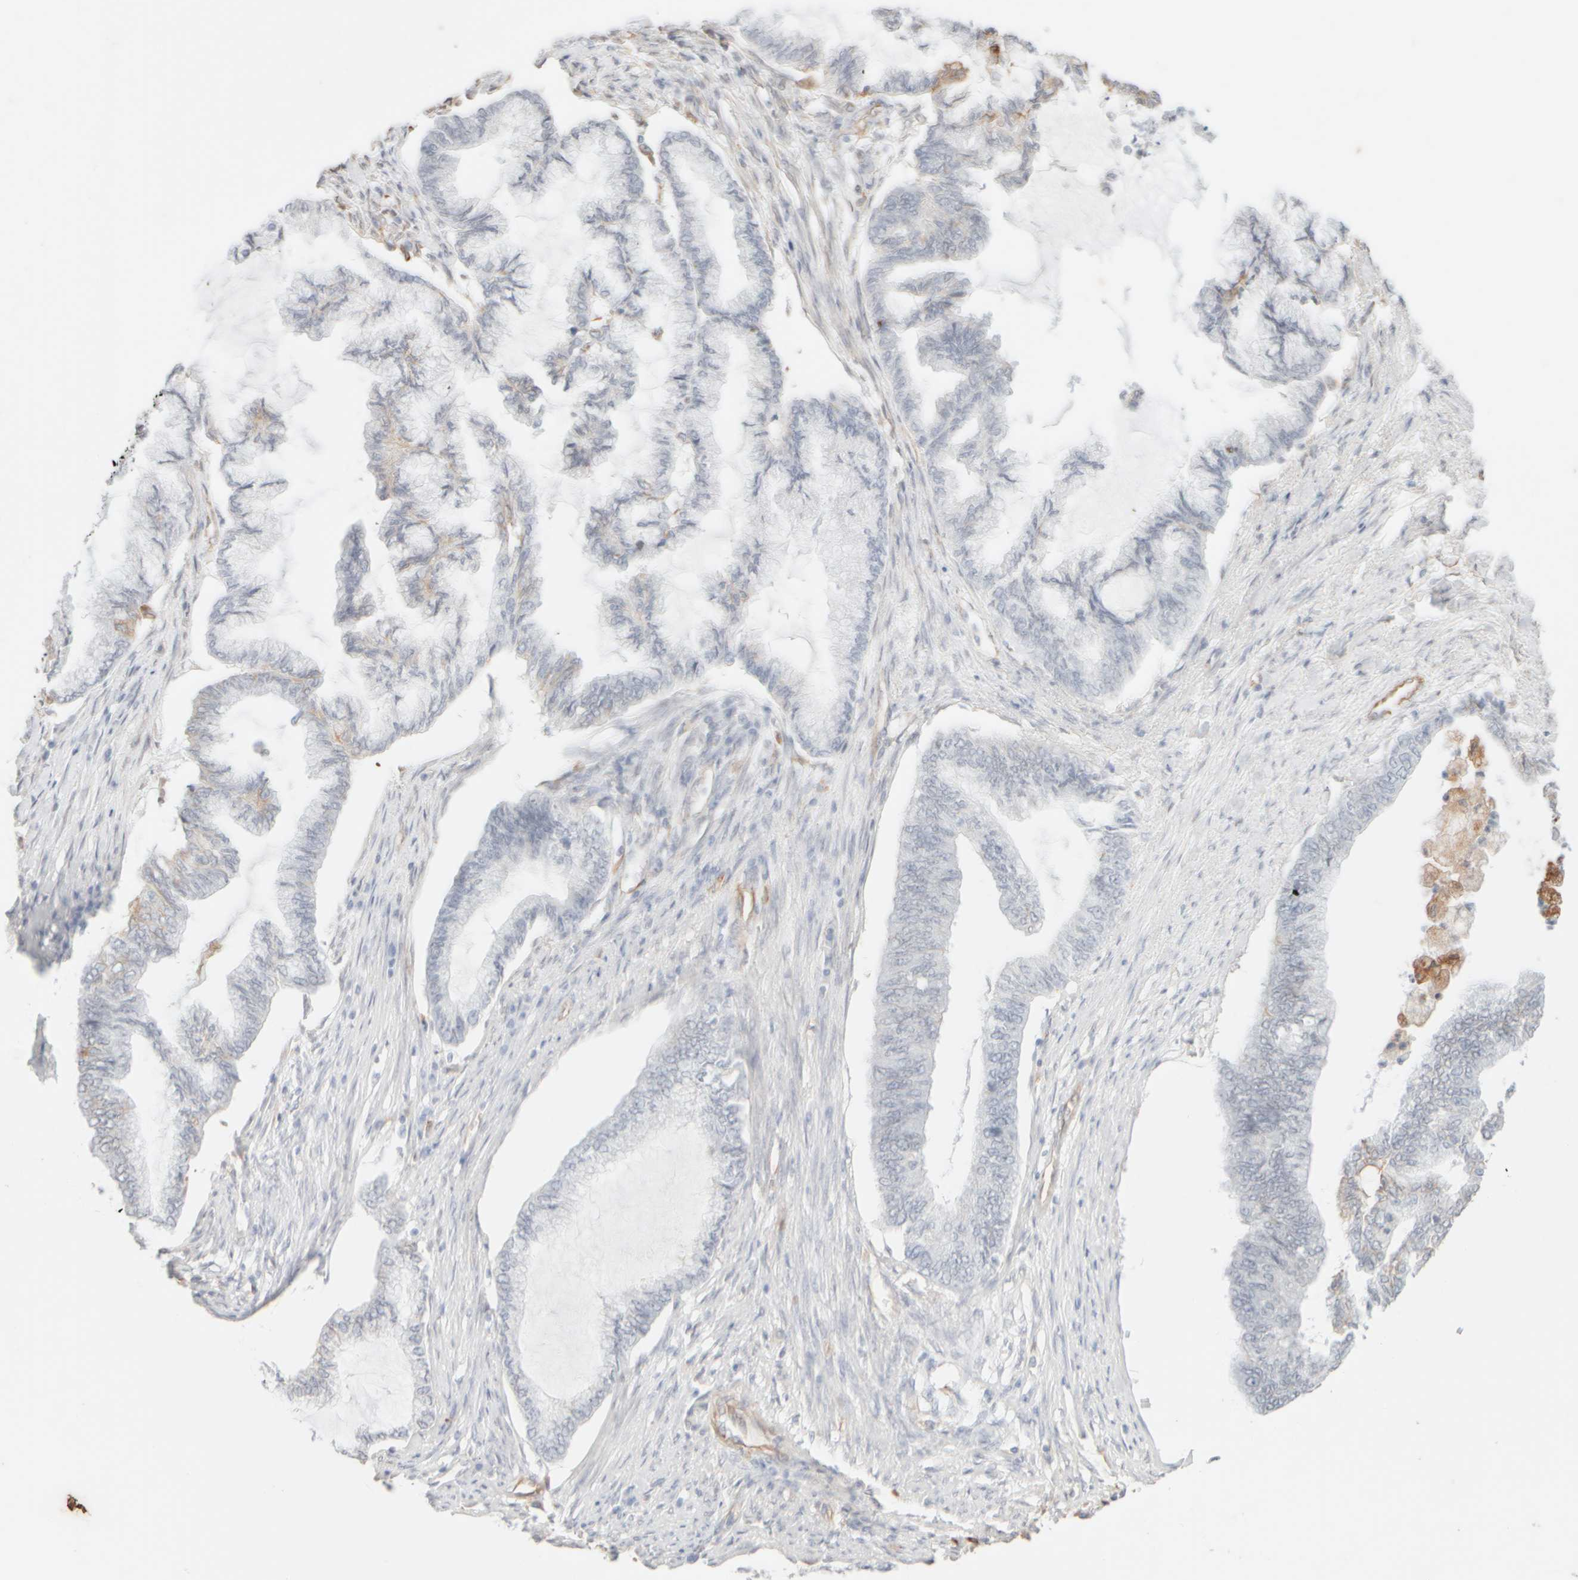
{"staining": {"intensity": "negative", "quantity": "none", "location": "none"}, "tissue": "endometrial cancer", "cell_type": "Tumor cells", "image_type": "cancer", "snomed": [{"axis": "morphology", "description": "Adenocarcinoma, NOS"}, {"axis": "topography", "description": "Endometrium"}], "caption": "The micrograph reveals no significant expression in tumor cells of endometrial cancer (adenocarcinoma).", "gene": "KRT15", "patient": {"sex": "female", "age": 86}}